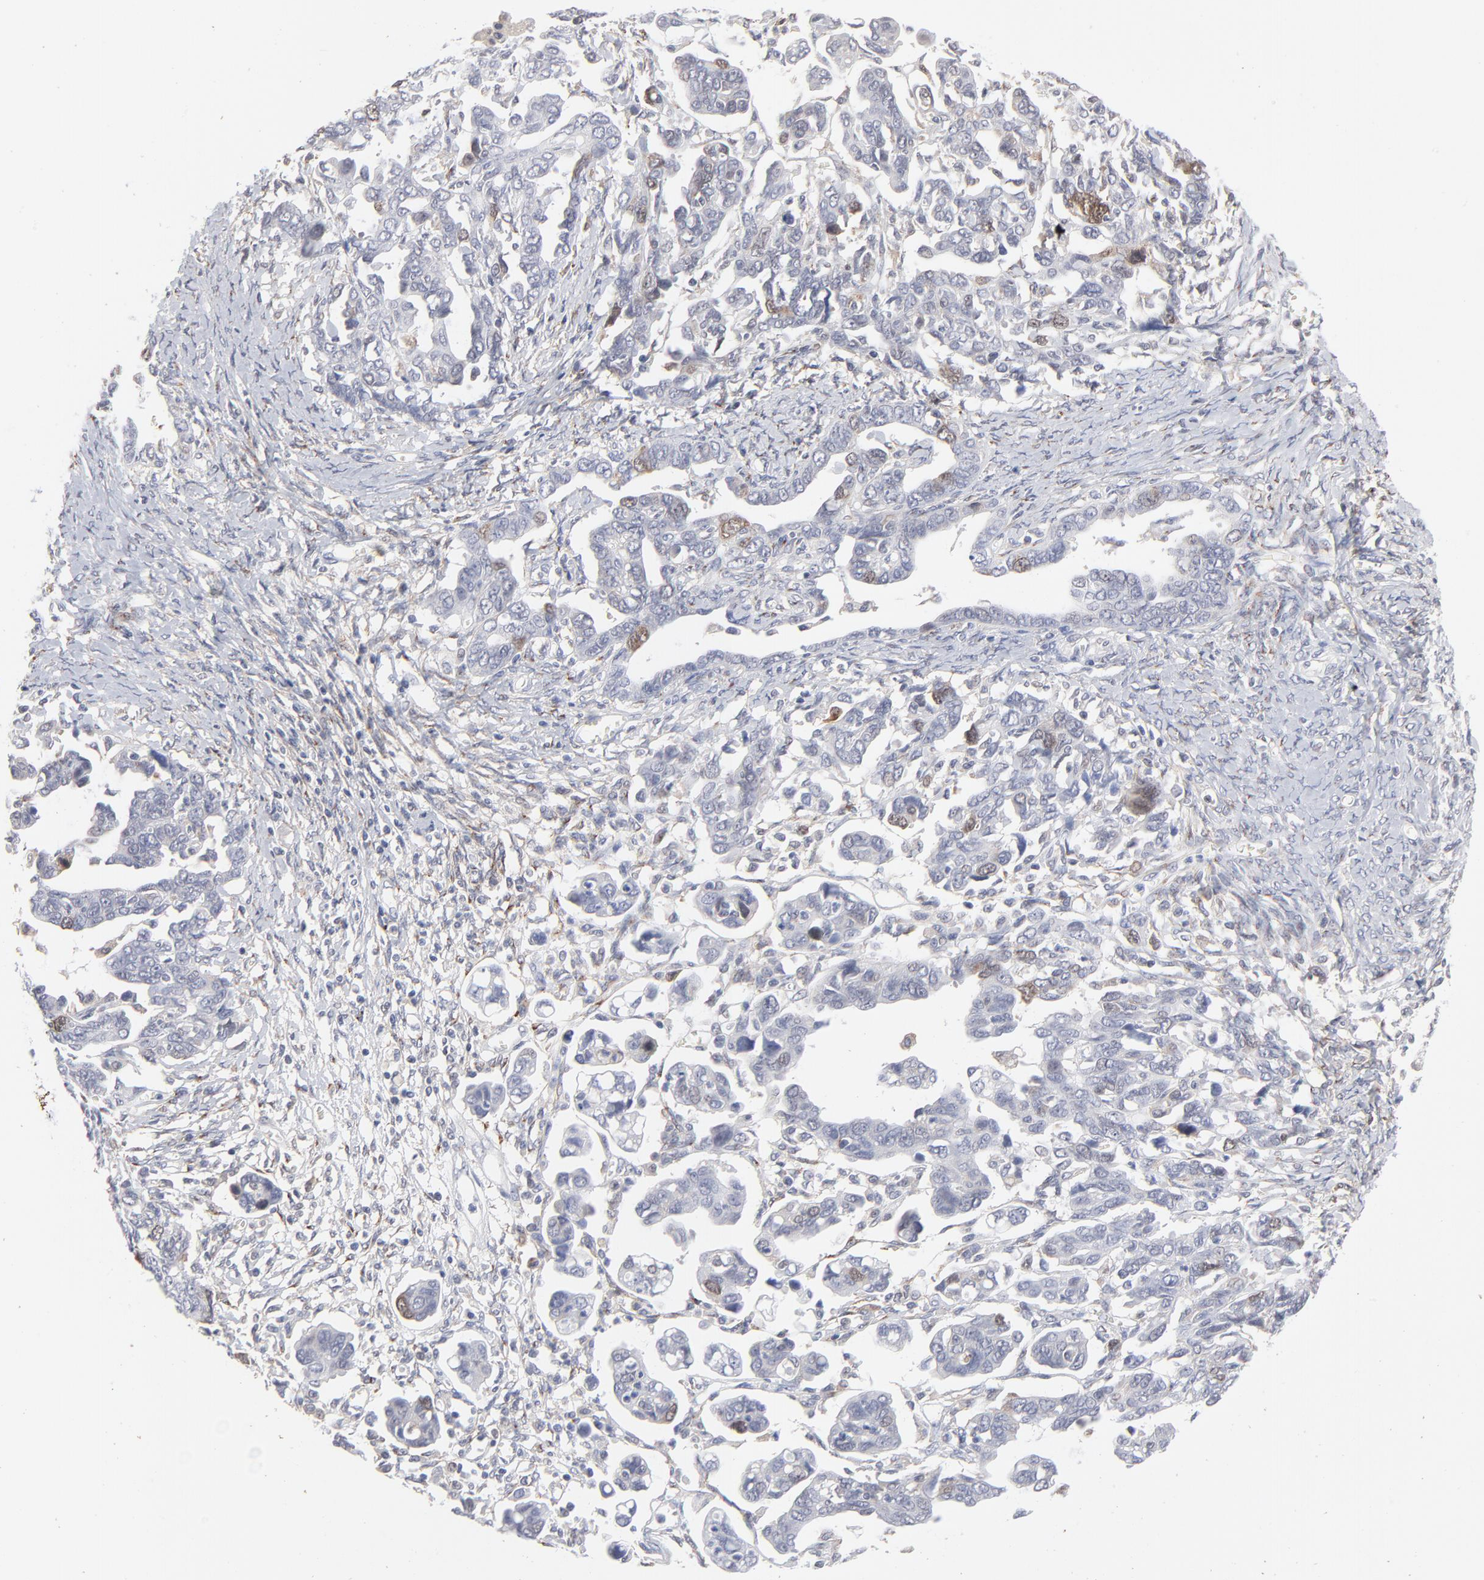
{"staining": {"intensity": "weak", "quantity": "<25%", "location": "cytoplasmic/membranous"}, "tissue": "ovarian cancer", "cell_type": "Tumor cells", "image_type": "cancer", "snomed": [{"axis": "morphology", "description": "Cystadenocarcinoma, serous, NOS"}, {"axis": "topography", "description": "Ovary"}], "caption": "An image of human ovarian cancer (serous cystadenocarcinoma) is negative for staining in tumor cells. (DAB immunohistochemistry (IHC) with hematoxylin counter stain).", "gene": "AURKA", "patient": {"sex": "female", "age": 69}}